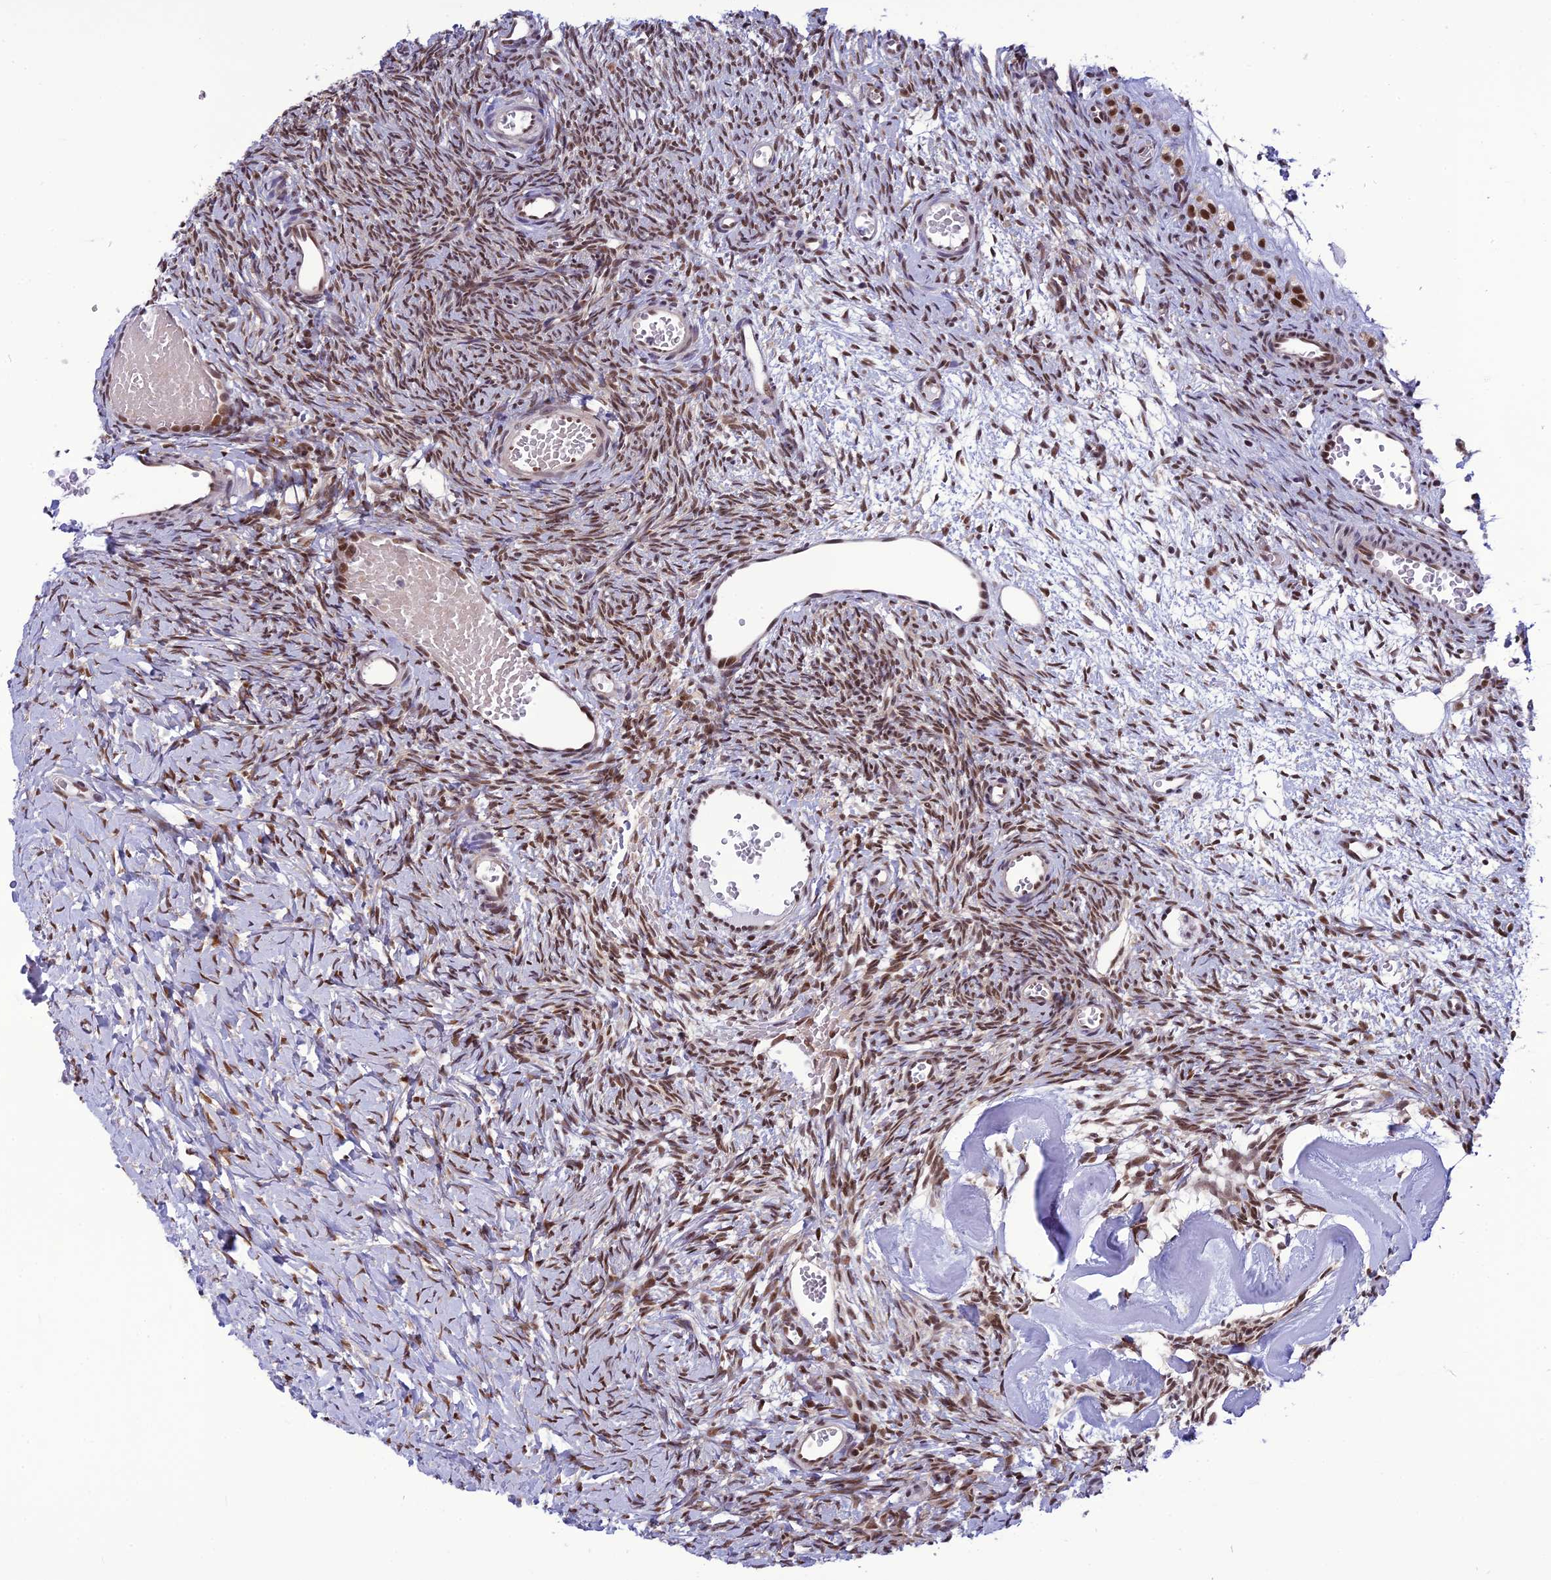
{"staining": {"intensity": "moderate", "quantity": ">75%", "location": "nuclear"}, "tissue": "ovary", "cell_type": "Ovarian stroma cells", "image_type": "normal", "snomed": [{"axis": "morphology", "description": "Normal tissue, NOS"}, {"axis": "topography", "description": "Ovary"}], "caption": "Immunohistochemistry of unremarkable human ovary shows medium levels of moderate nuclear positivity in approximately >75% of ovarian stroma cells. (brown staining indicates protein expression, while blue staining denotes nuclei).", "gene": "RTRAF", "patient": {"sex": "female", "age": 39}}